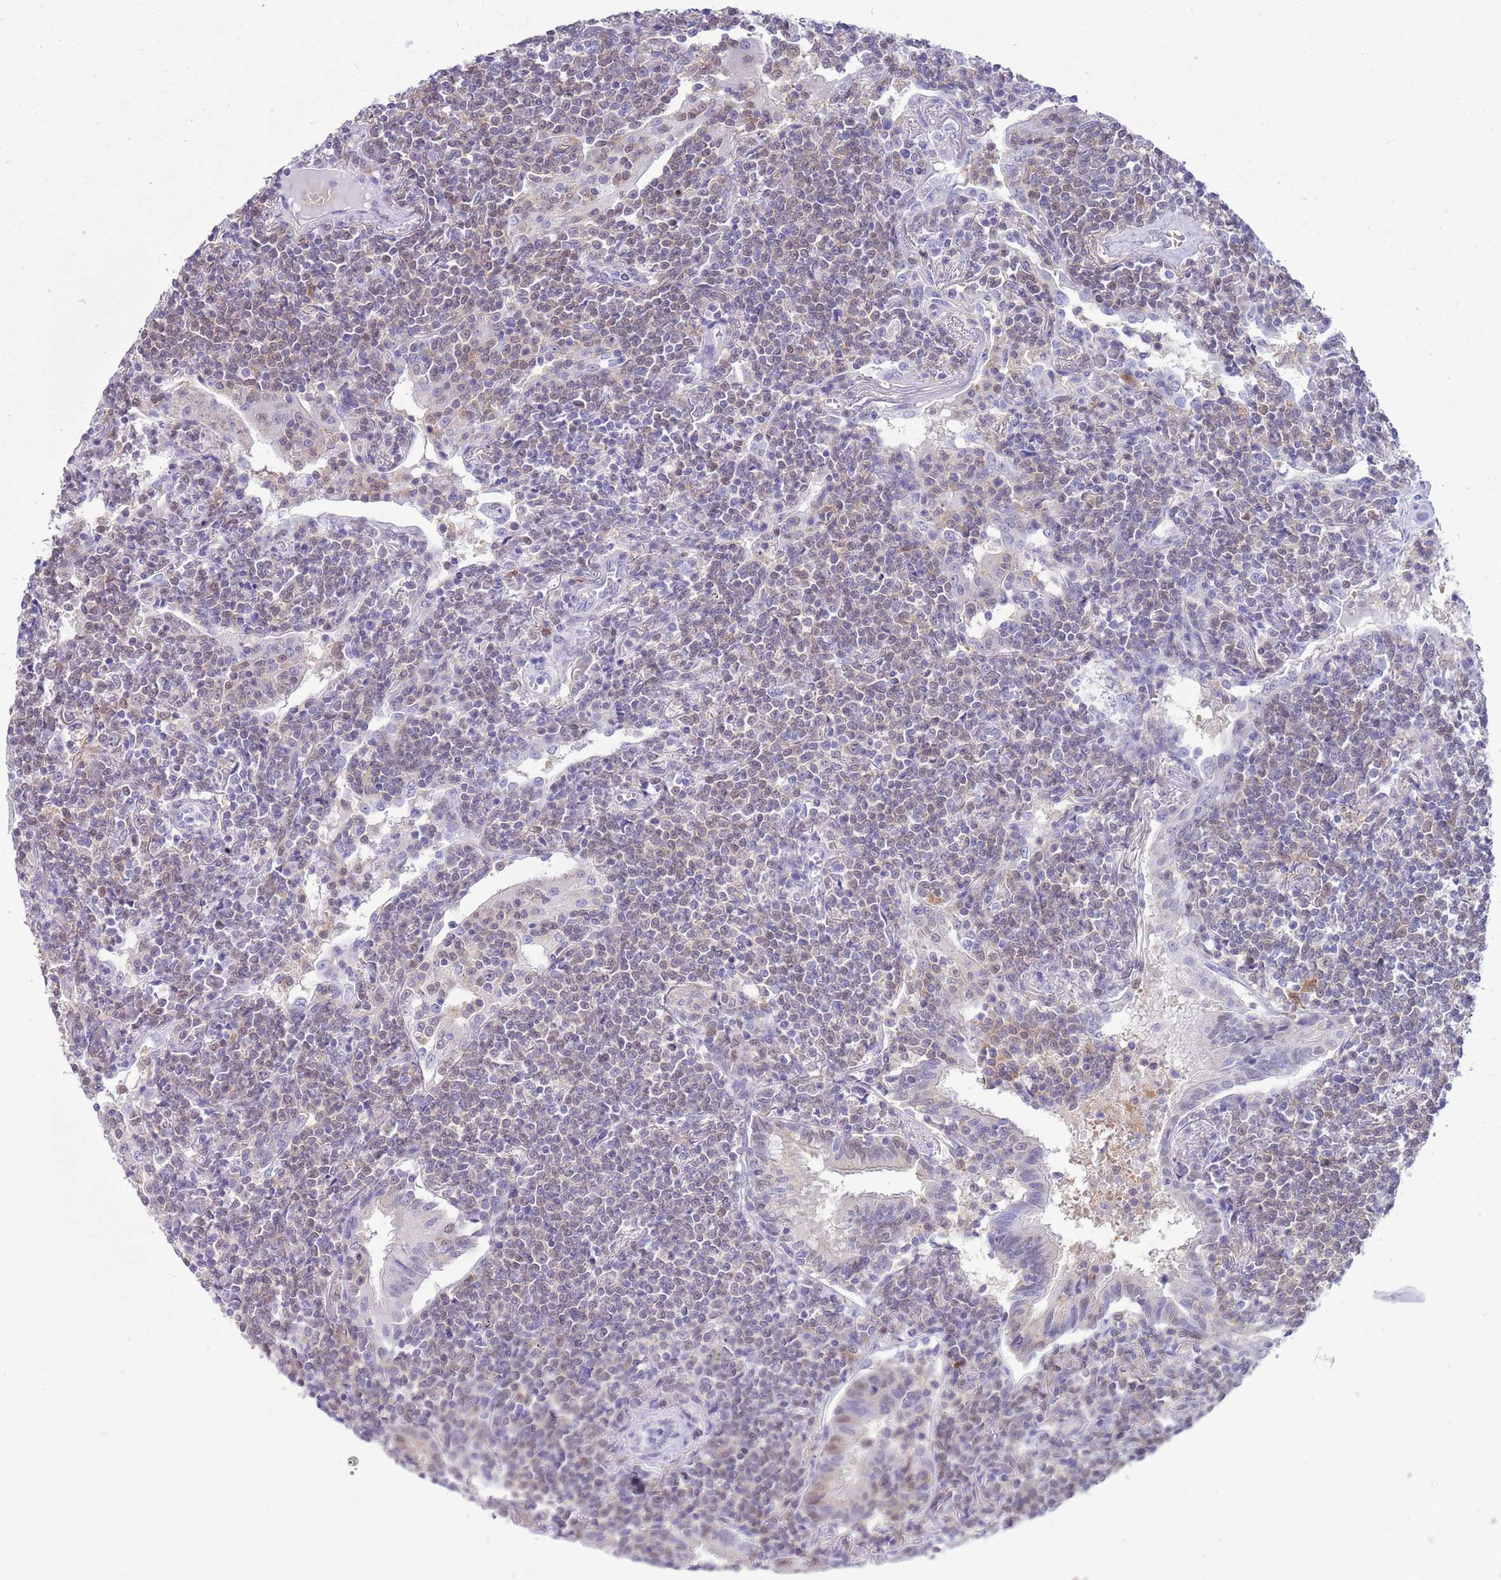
{"staining": {"intensity": "weak", "quantity": "<25%", "location": "nuclear"}, "tissue": "lymphoma", "cell_type": "Tumor cells", "image_type": "cancer", "snomed": [{"axis": "morphology", "description": "Malignant lymphoma, non-Hodgkin's type, Low grade"}, {"axis": "topography", "description": "Lung"}], "caption": "This is an immunohistochemistry micrograph of human lymphoma. There is no positivity in tumor cells.", "gene": "DDI2", "patient": {"sex": "female", "age": 71}}